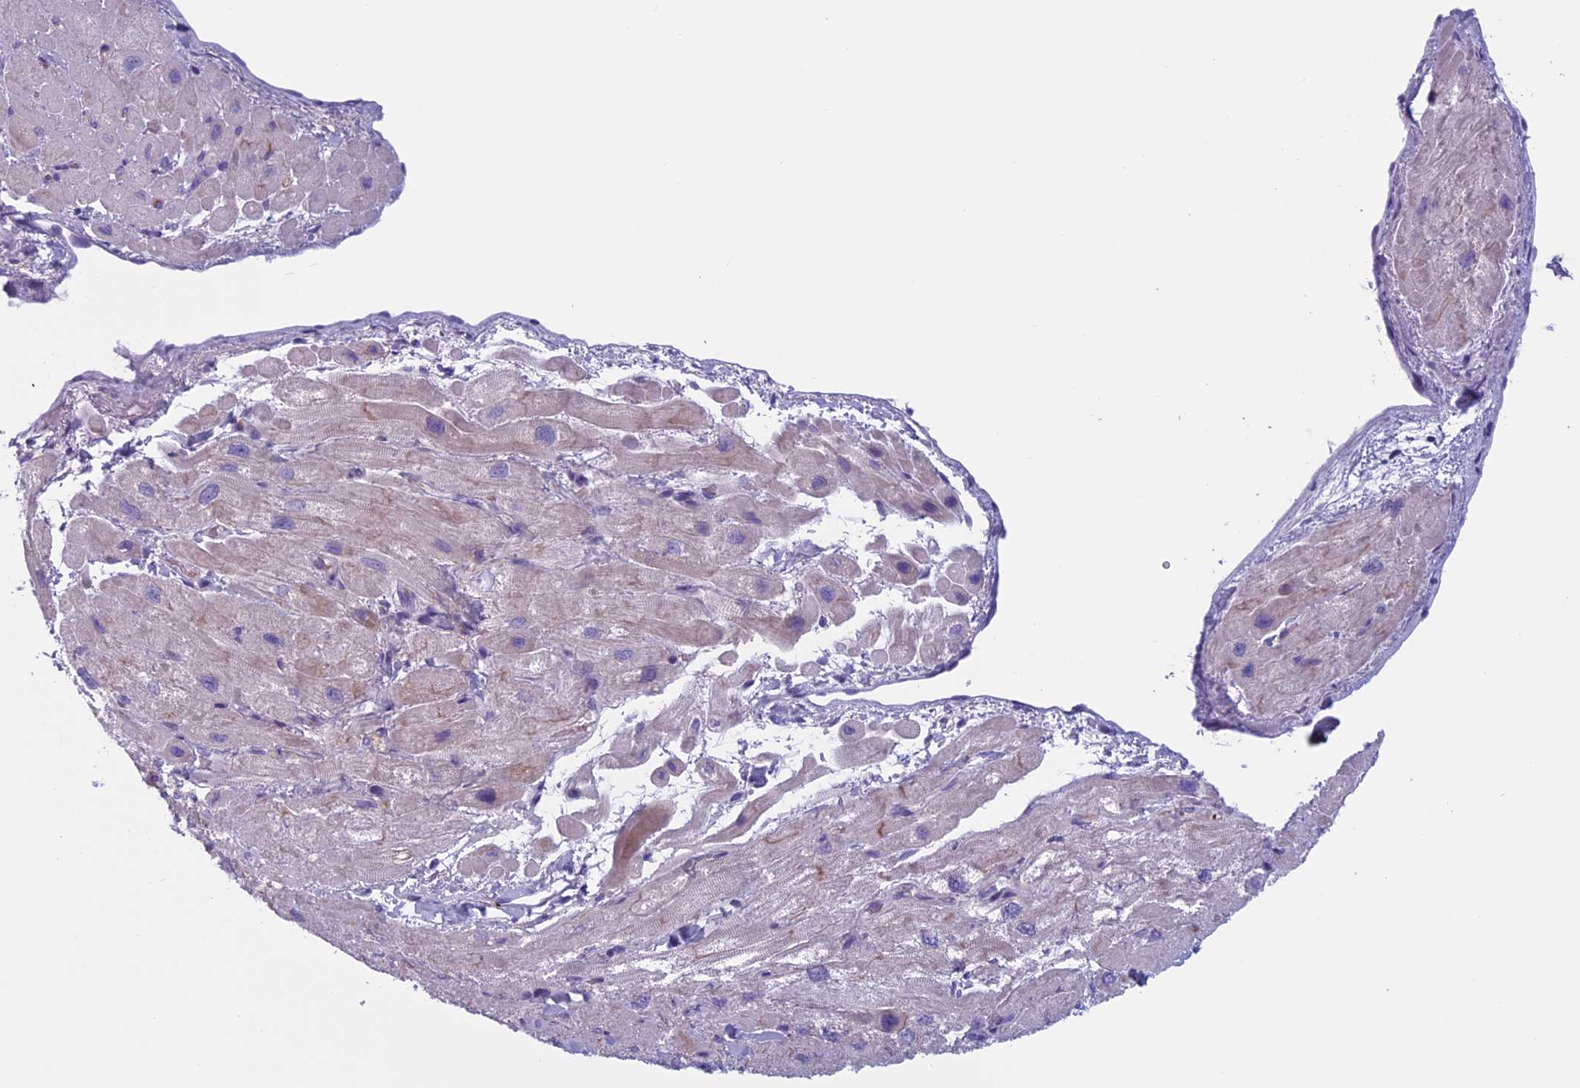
{"staining": {"intensity": "moderate", "quantity": "<25%", "location": "cytoplasmic/membranous"}, "tissue": "heart muscle", "cell_type": "Cardiomyocytes", "image_type": "normal", "snomed": [{"axis": "morphology", "description": "Normal tissue, NOS"}, {"axis": "topography", "description": "Heart"}], "caption": "Immunohistochemical staining of benign human heart muscle reveals moderate cytoplasmic/membranous protein staining in about <25% of cardiomyocytes.", "gene": "ANGPTL2", "patient": {"sex": "male", "age": 65}}